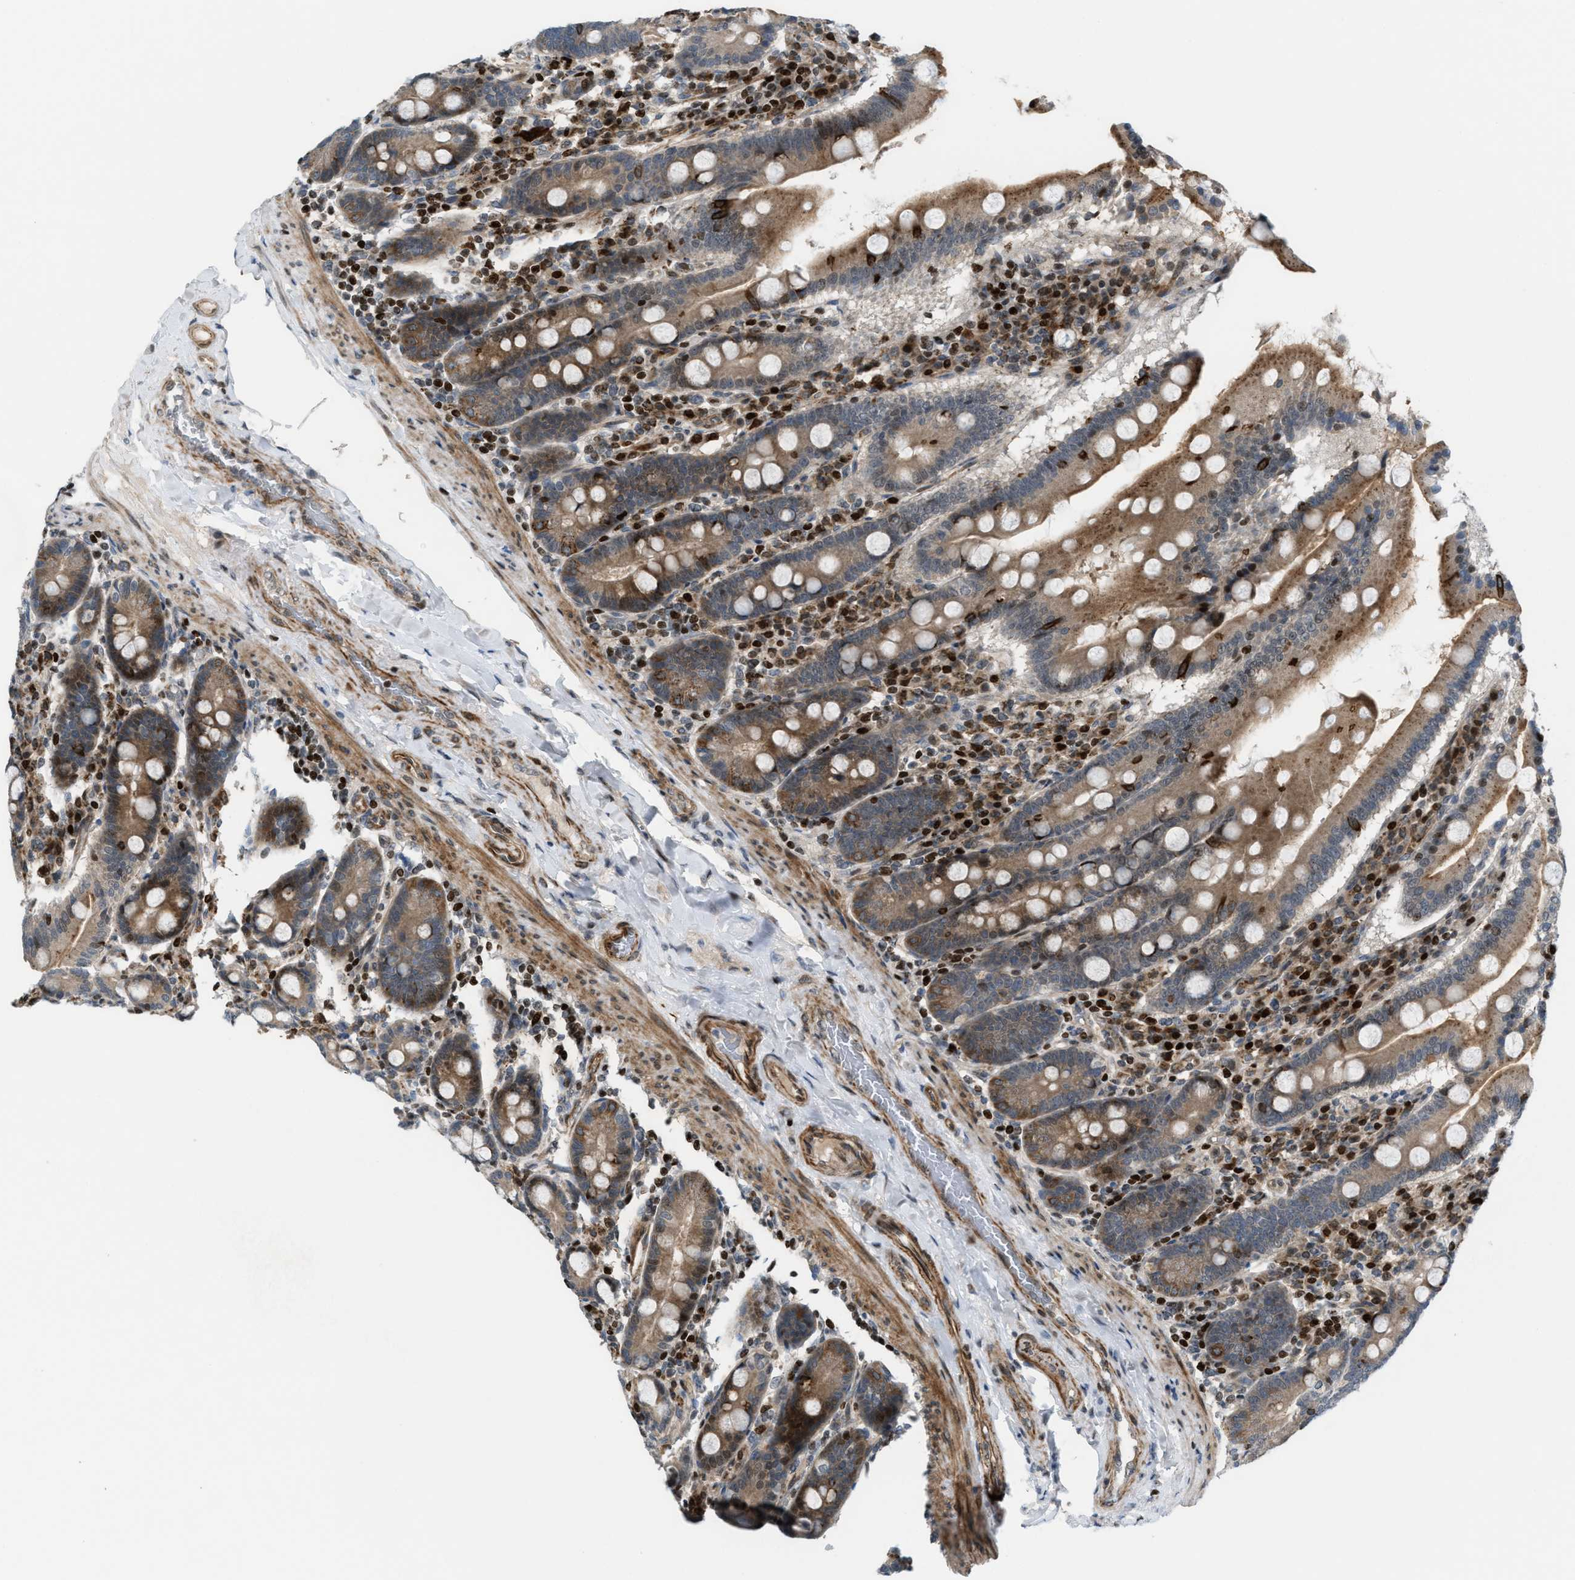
{"staining": {"intensity": "moderate", "quantity": ">75%", "location": "cytoplasmic/membranous"}, "tissue": "duodenum", "cell_type": "Glandular cells", "image_type": "normal", "snomed": [{"axis": "morphology", "description": "Normal tissue, NOS"}, {"axis": "topography", "description": "Duodenum"}], "caption": "Duodenum stained with DAB immunohistochemistry (IHC) demonstrates medium levels of moderate cytoplasmic/membranous expression in about >75% of glandular cells.", "gene": "ZNF276", "patient": {"sex": "male", "age": 50}}